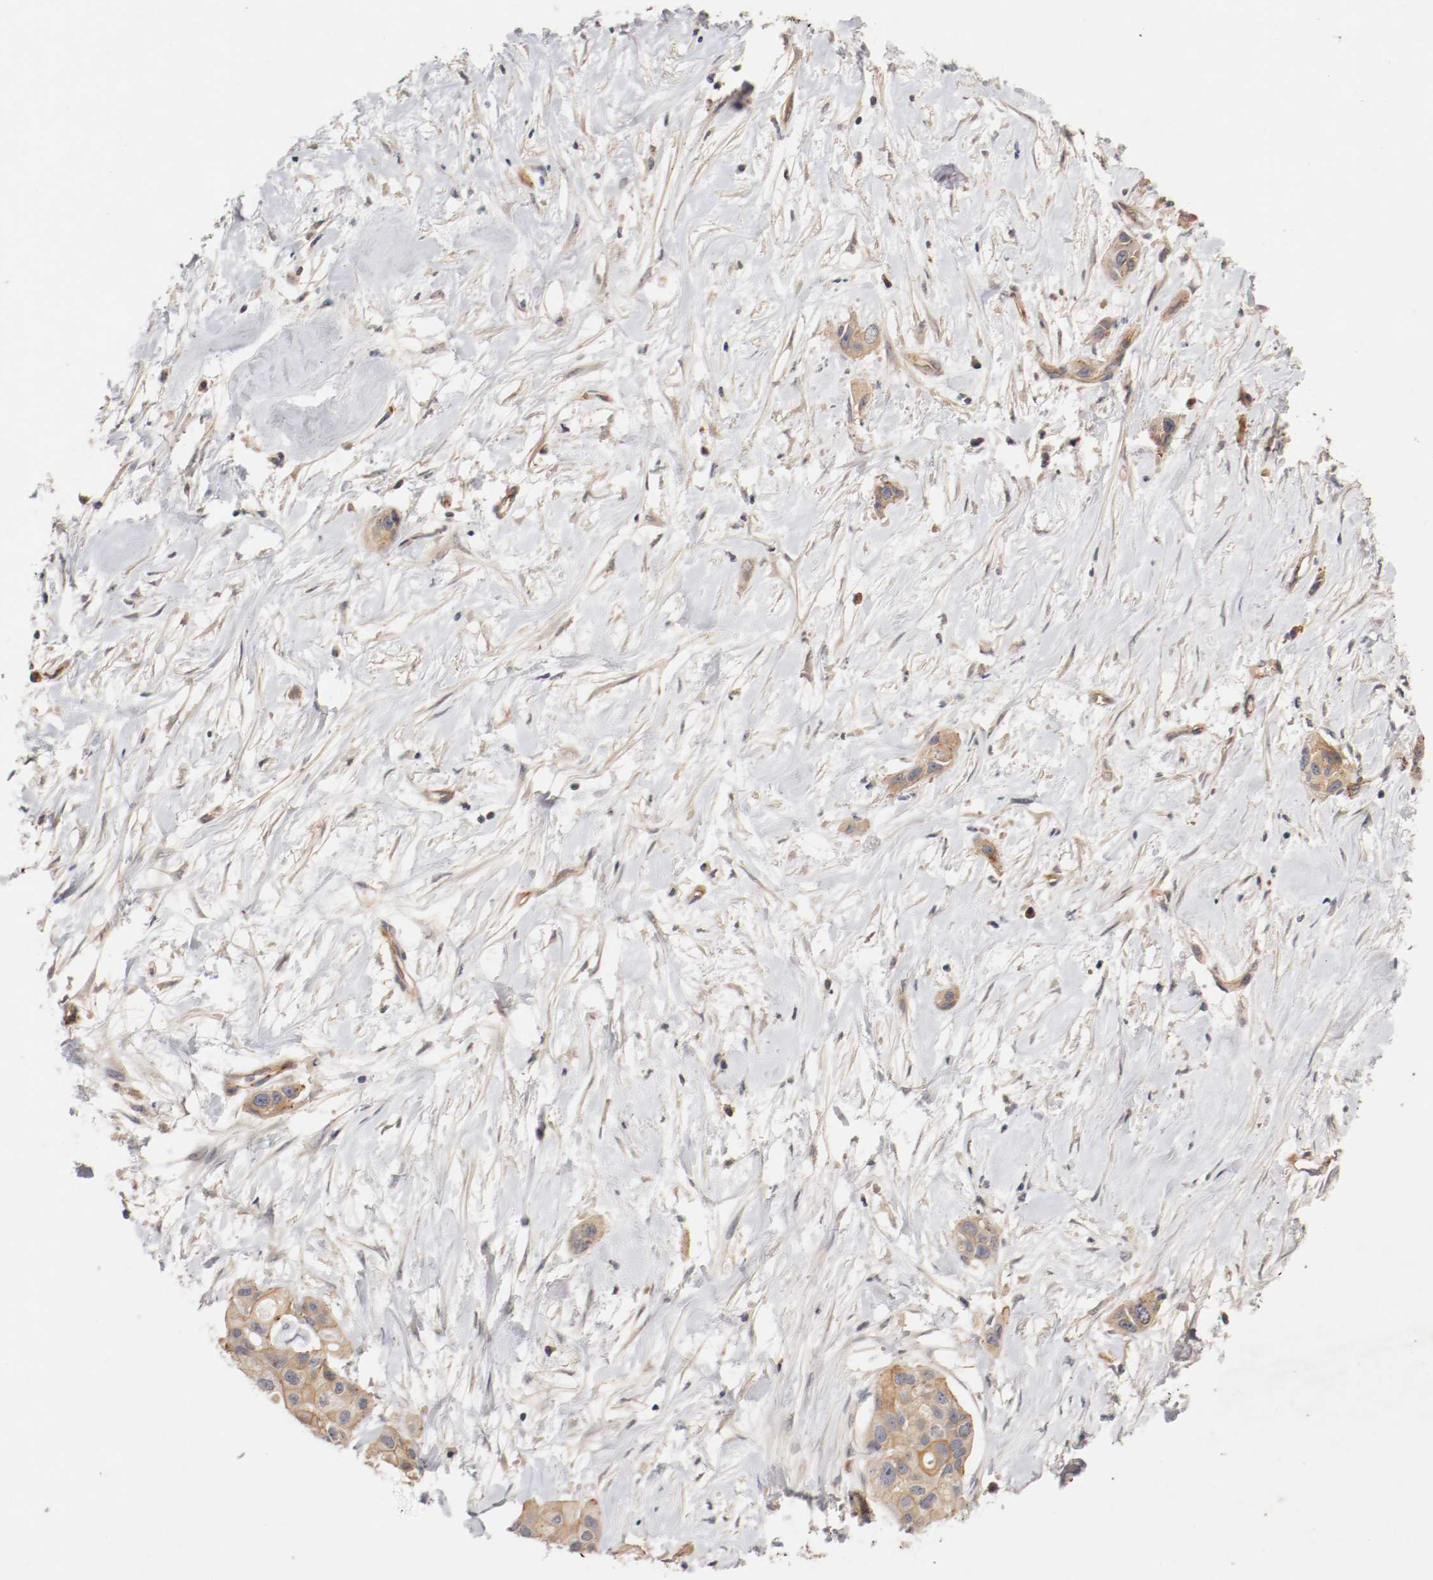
{"staining": {"intensity": "strong", "quantity": ">75%", "location": "cytoplasmic/membranous"}, "tissue": "pancreatic cancer", "cell_type": "Tumor cells", "image_type": "cancer", "snomed": [{"axis": "morphology", "description": "Adenocarcinoma, NOS"}, {"axis": "topography", "description": "Pancreas"}], "caption": "Pancreatic cancer stained with immunohistochemistry (IHC) reveals strong cytoplasmic/membranous expression in approximately >75% of tumor cells.", "gene": "TYK2", "patient": {"sex": "female", "age": 60}}